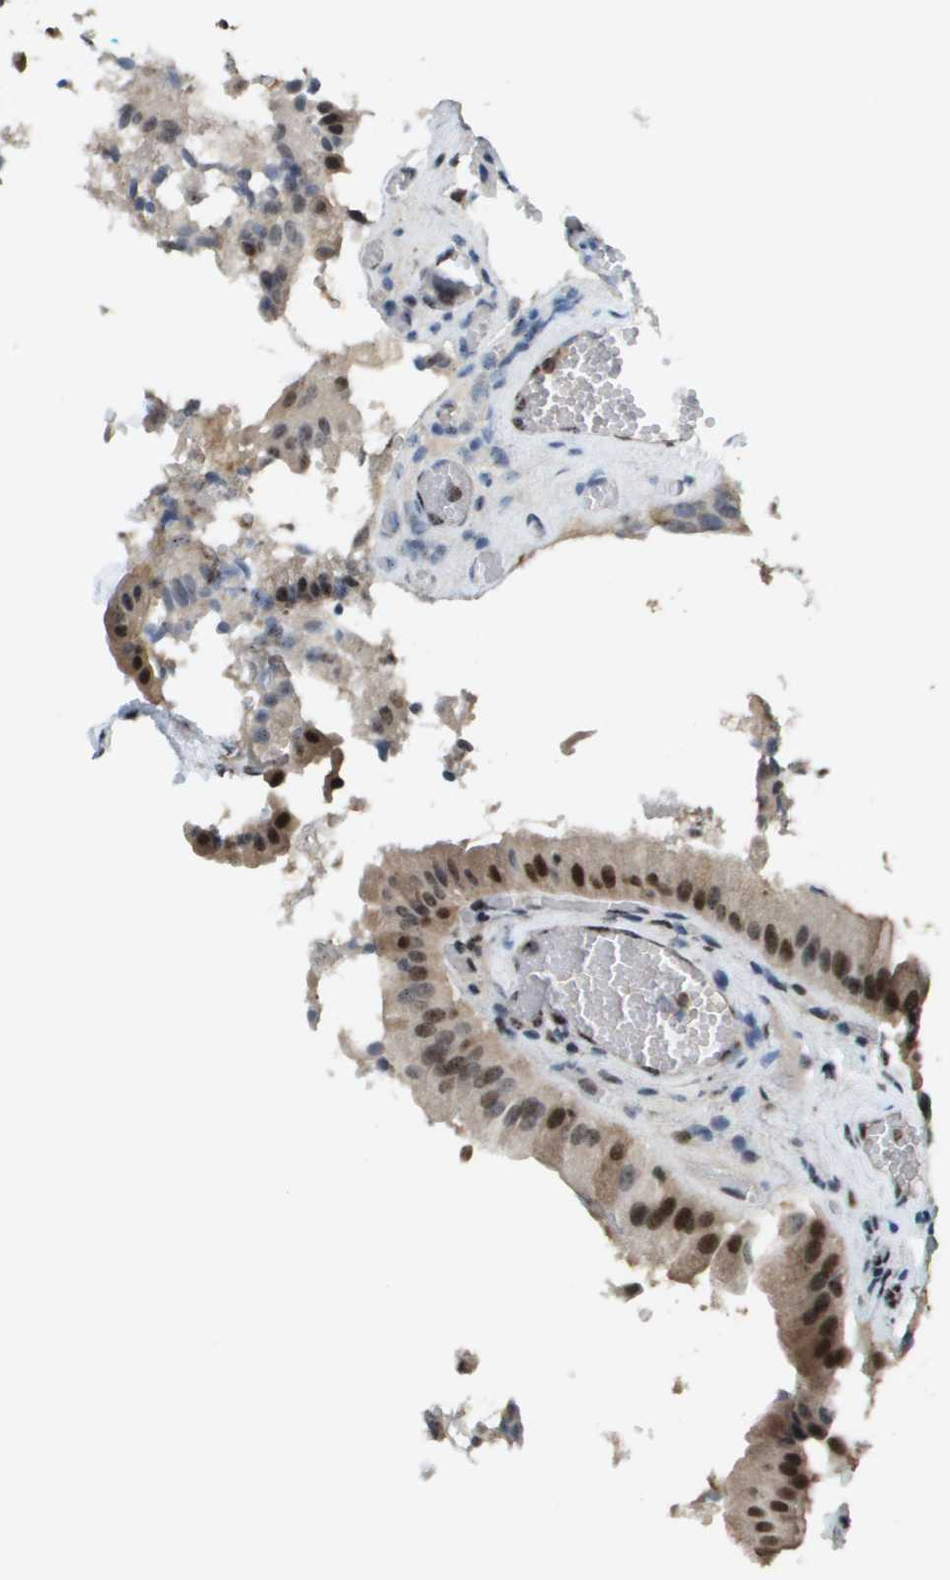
{"staining": {"intensity": "strong", "quantity": ">75%", "location": "nuclear"}, "tissue": "gallbladder", "cell_type": "Glandular cells", "image_type": "normal", "snomed": [{"axis": "morphology", "description": "Normal tissue, NOS"}, {"axis": "topography", "description": "Gallbladder"}], "caption": "Immunohistochemistry (IHC) micrograph of benign human gallbladder stained for a protein (brown), which displays high levels of strong nuclear staining in about >75% of glandular cells.", "gene": "SP100", "patient": {"sex": "male", "age": 49}}